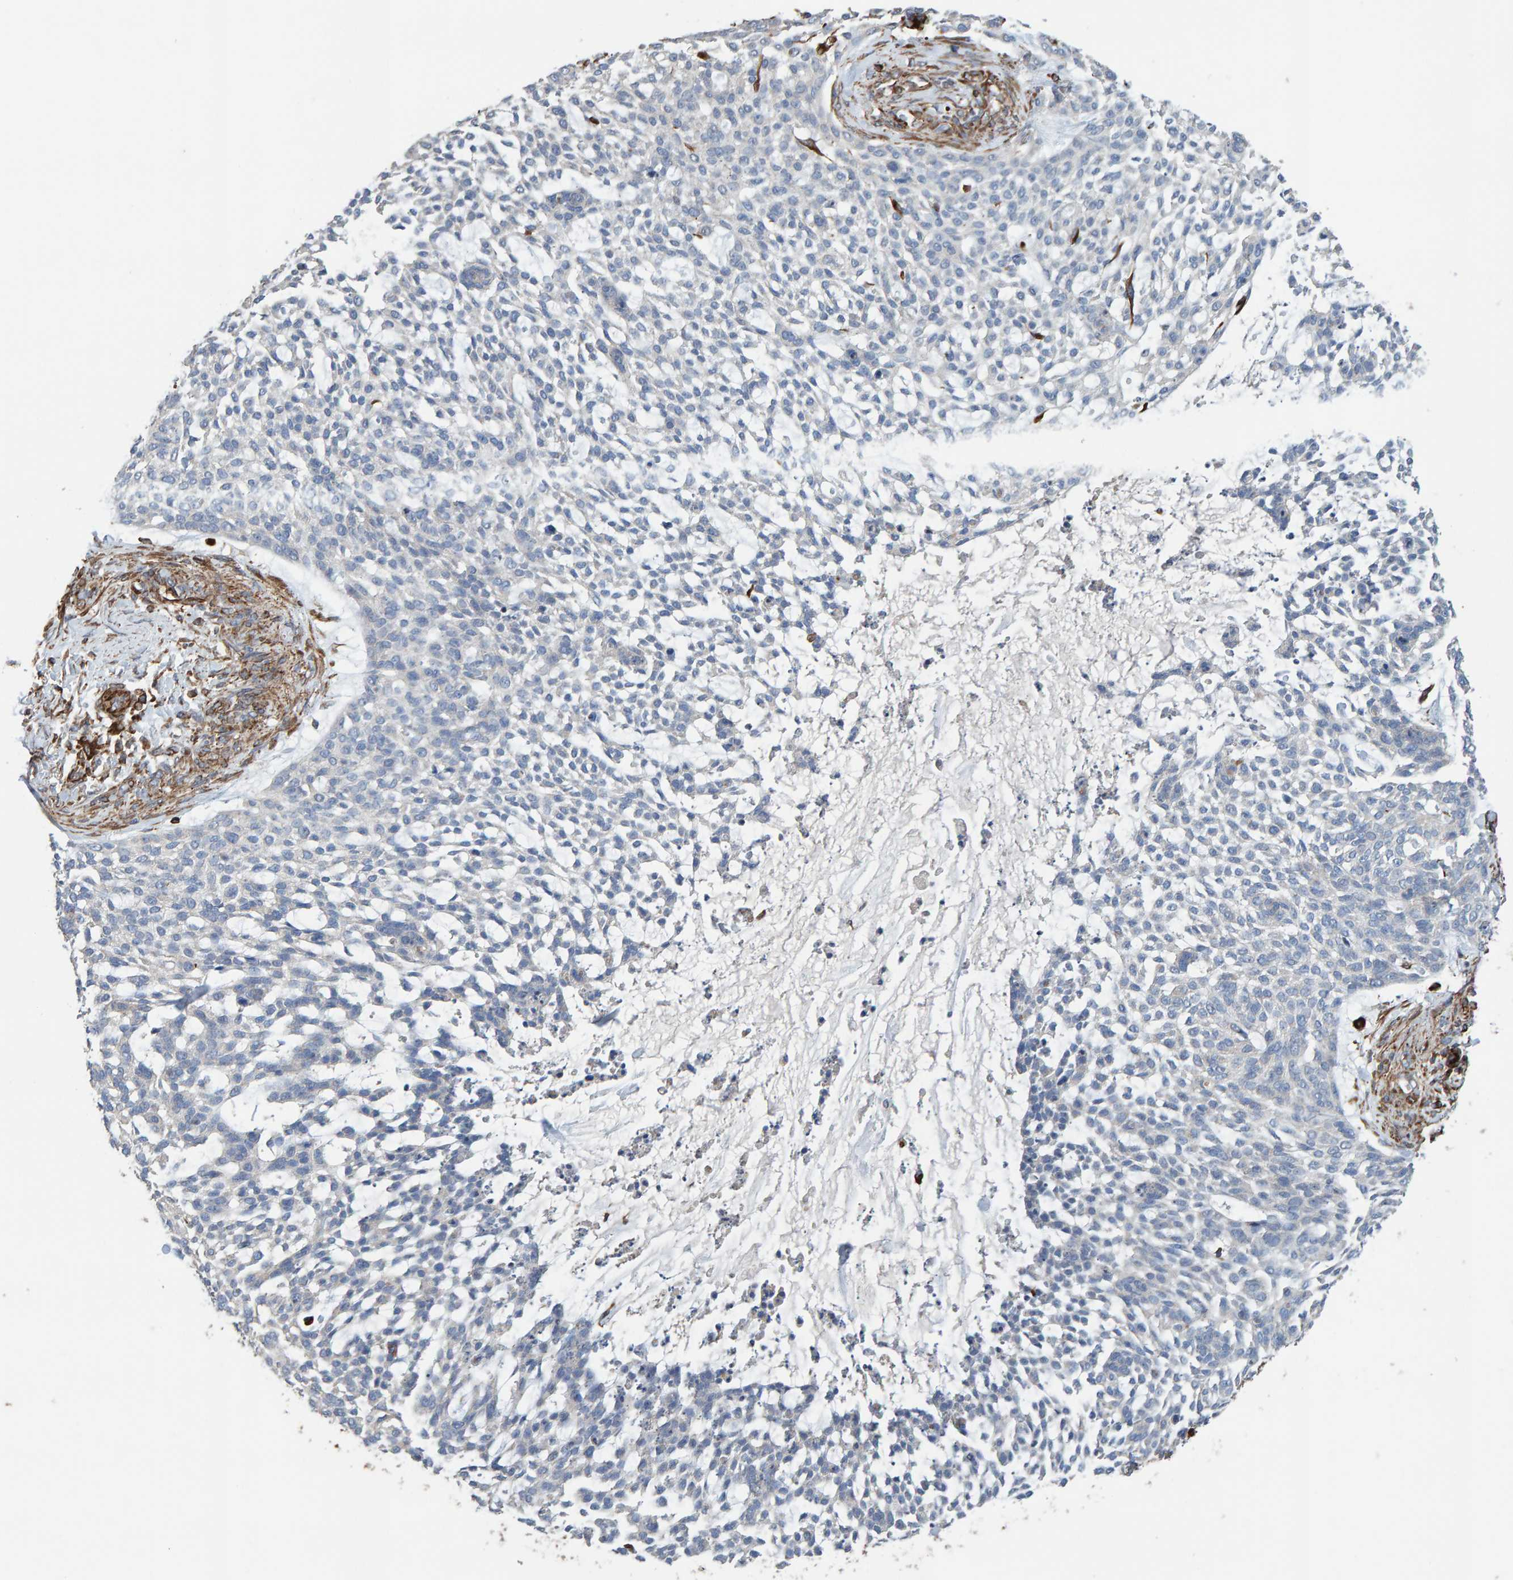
{"staining": {"intensity": "negative", "quantity": "none", "location": "none"}, "tissue": "skin cancer", "cell_type": "Tumor cells", "image_type": "cancer", "snomed": [{"axis": "morphology", "description": "Basal cell carcinoma"}, {"axis": "topography", "description": "Skin"}], "caption": "Immunohistochemical staining of skin cancer (basal cell carcinoma) reveals no significant staining in tumor cells.", "gene": "ZNF347", "patient": {"sex": "female", "age": 64}}